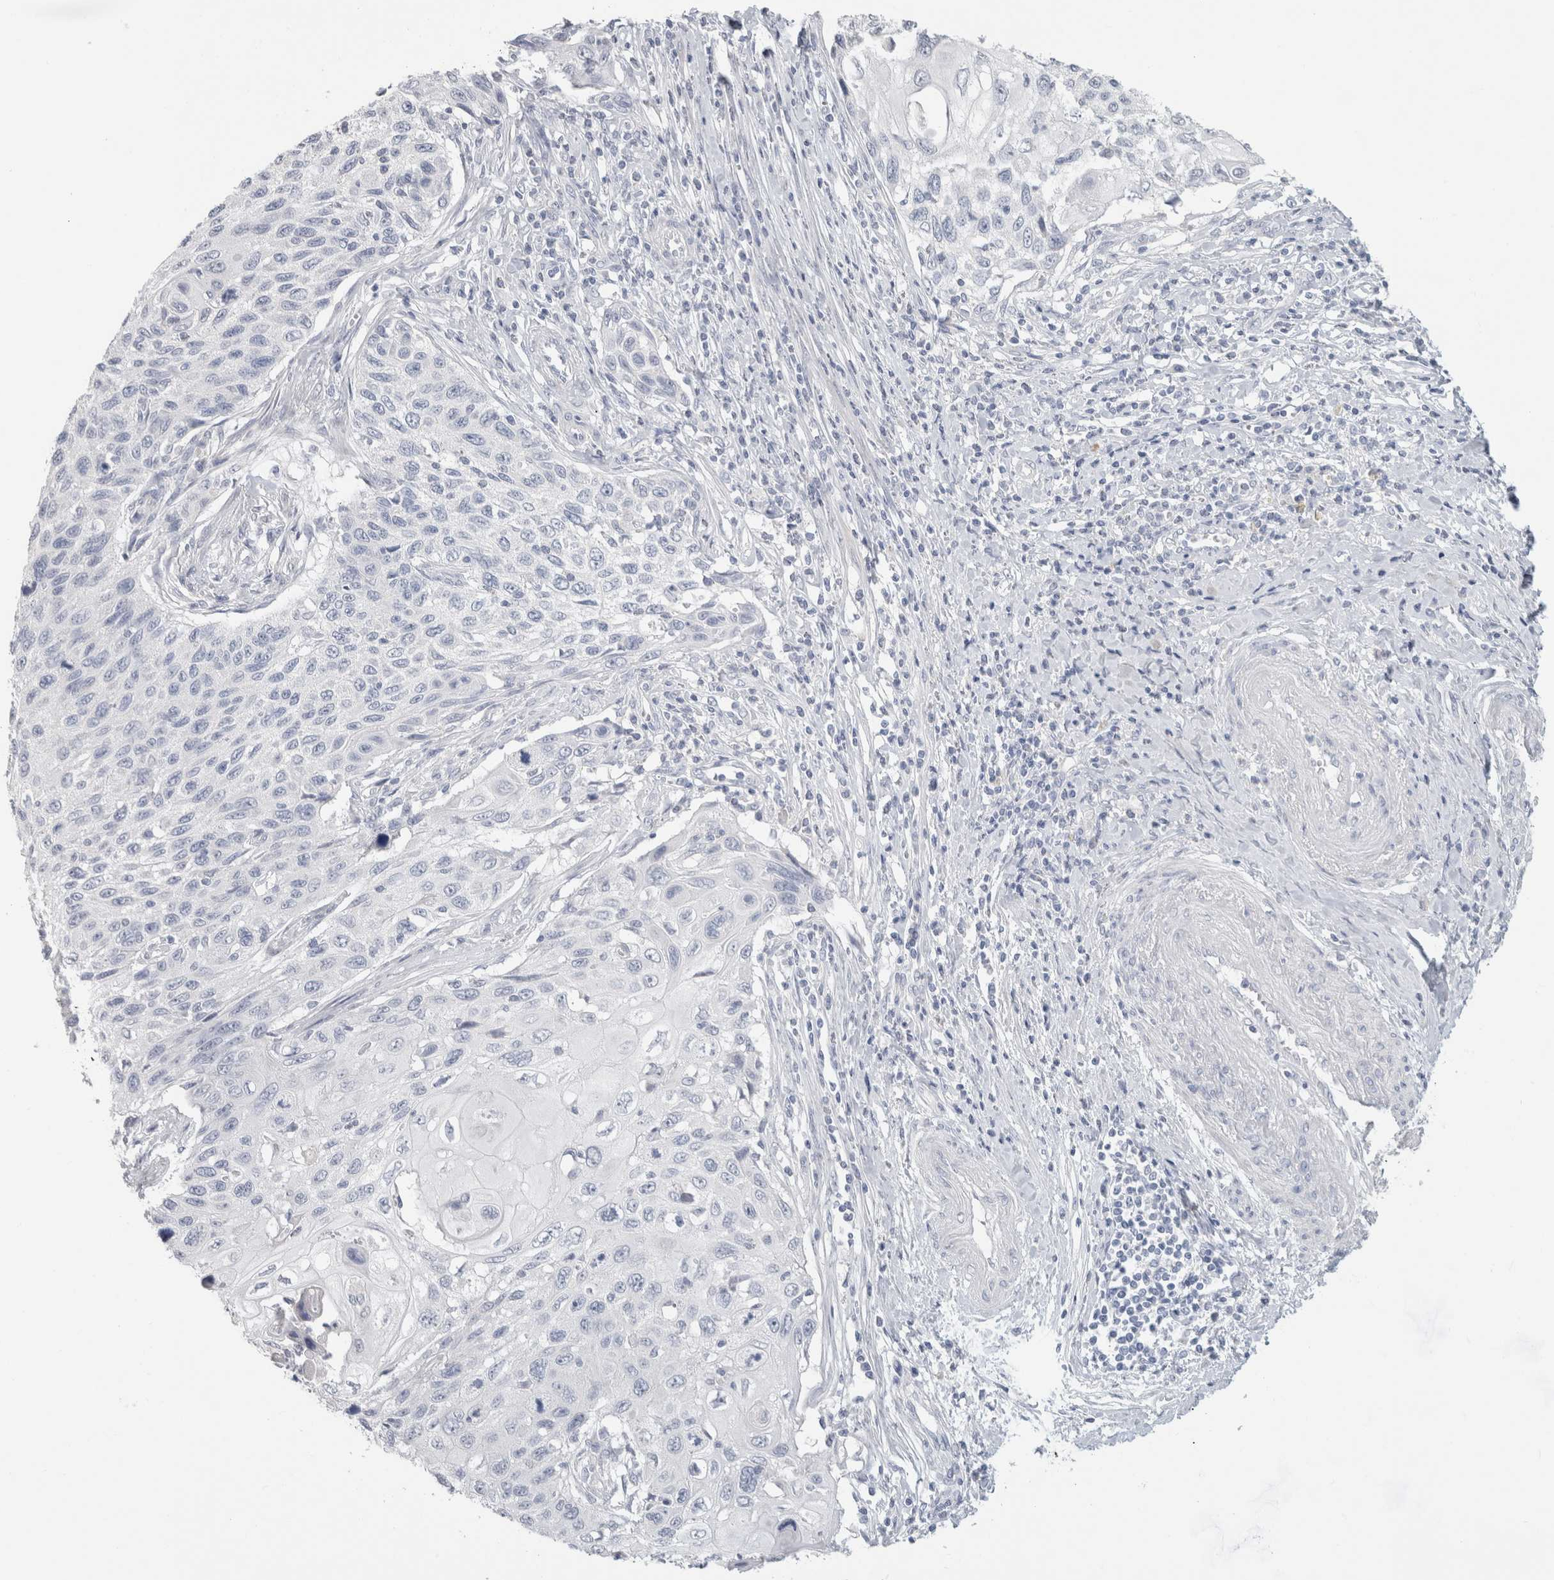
{"staining": {"intensity": "negative", "quantity": "none", "location": "none"}, "tissue": "cervical cancer", "cell_type": "Tumor cells", "image_type": "cancer", "snomed": [{"axis": "morphology", "description": "Squamous cell carcinoma, NOS"}, {"axis": "topography", "description": "Cervix"}], "caption": "Human cervical squamous cell carcinoma stained for a protein using immunohistochemistry (IHC) shows no staining in tumor cells.", "gene": "SLC6A1", "patient": {"sex": "female", "age": 70}}